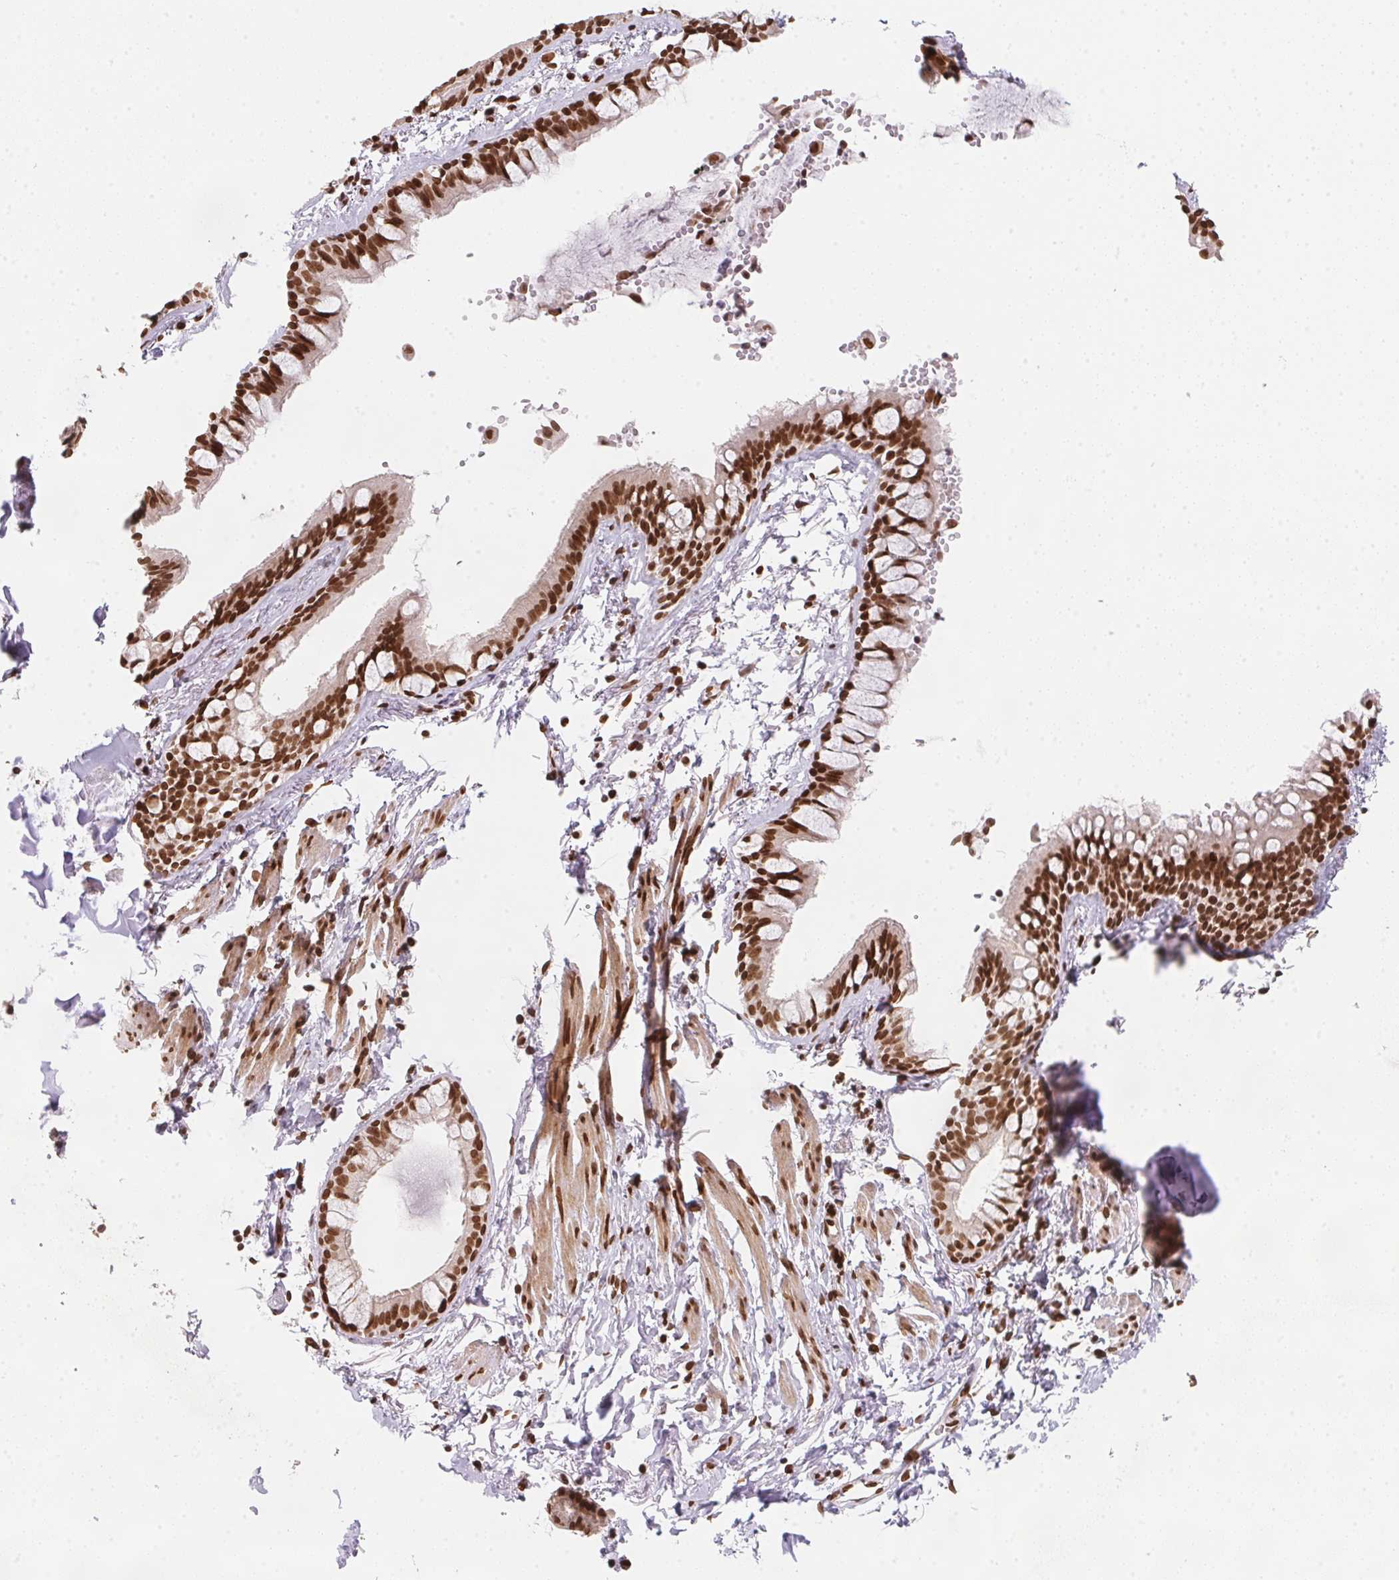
{"staining": {"intensity": "strong", "quantity": ">75%", "location": "nuclear"}, "tissue": "bronchus", "cell_type": "Respiratory epithelial cells", "image_type": "normal", "snomed": [{"axis": "morphology", "description": "Normal tissue, NOS"}, {"axis": "topography", "description": "Bronchus"}], "caption": "This micrograph shows immunohistochemistry (IHC) staining of normal human bronchus, with high strong nuclear staining in about >75% of respiratory epithelial cells.", "gene": "SAP30BP", "patient": {"sex": "female", "age": 59}}